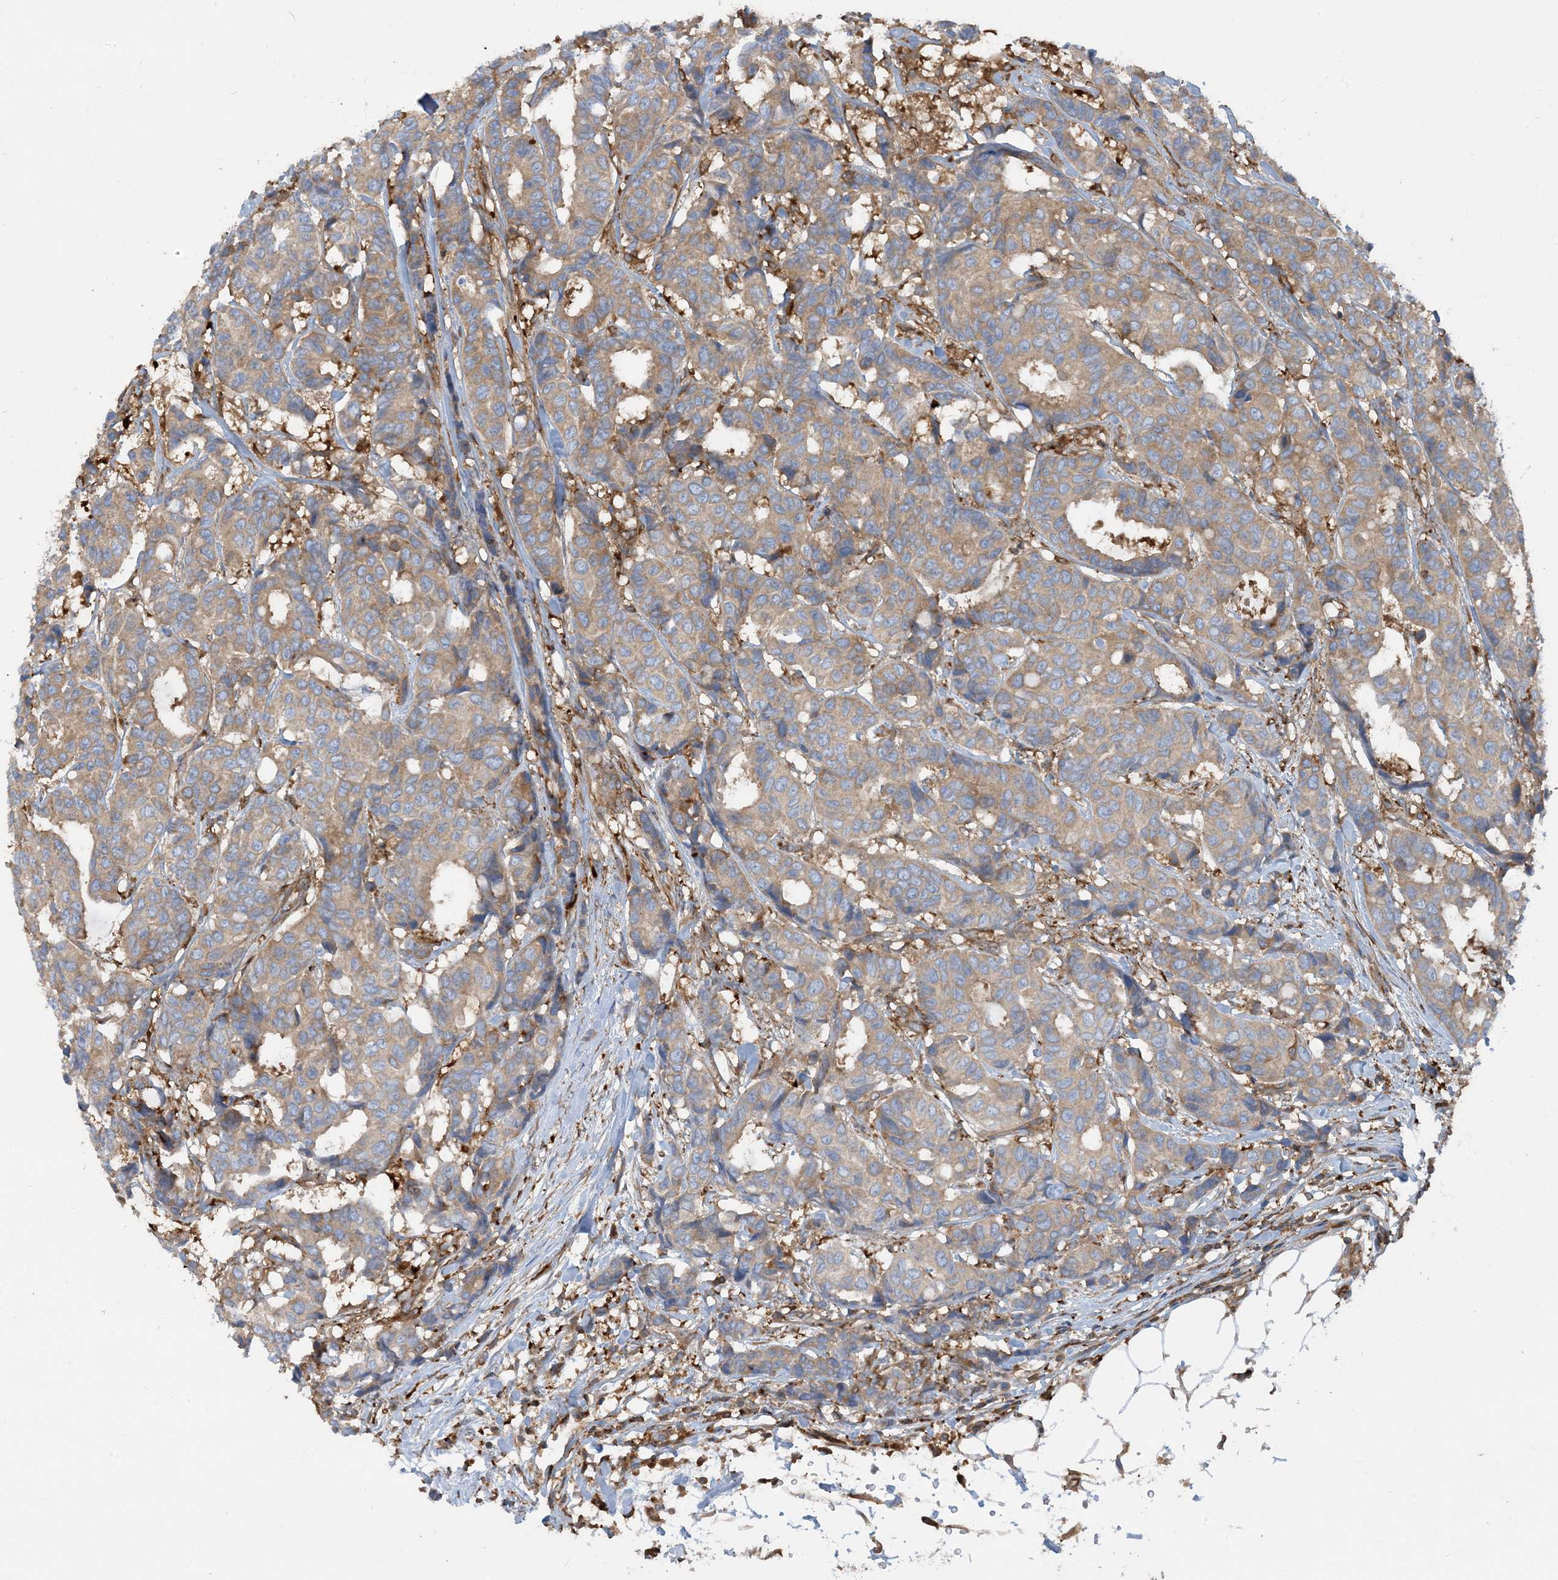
{"staining": {"intensity": "weak", "quantity": ">75%", "location": "cytoplasmic/membranous"}, "tissue": "breast cancer", "cell_type": "Tumor cells", "image_type": "cancer", "snomed": [{"axis": "morphology", "description": "Duct carcinoma"}, {"axis": "topography", "description": "Breast"}], "caption": "Tumor cells exhibit low levels of weak cytoplasmic/membranous positivity in about >75% of cells in infiltrating ductal carcinoma (breast). (Stains: DAB (3,3'-diaminobenzidine) in brown, nuclei in blue, Microscopy: brightfield microscopy at high magnification).", "gene": "SFMBT2", "patient": {"sex": "female", "age": 87}}